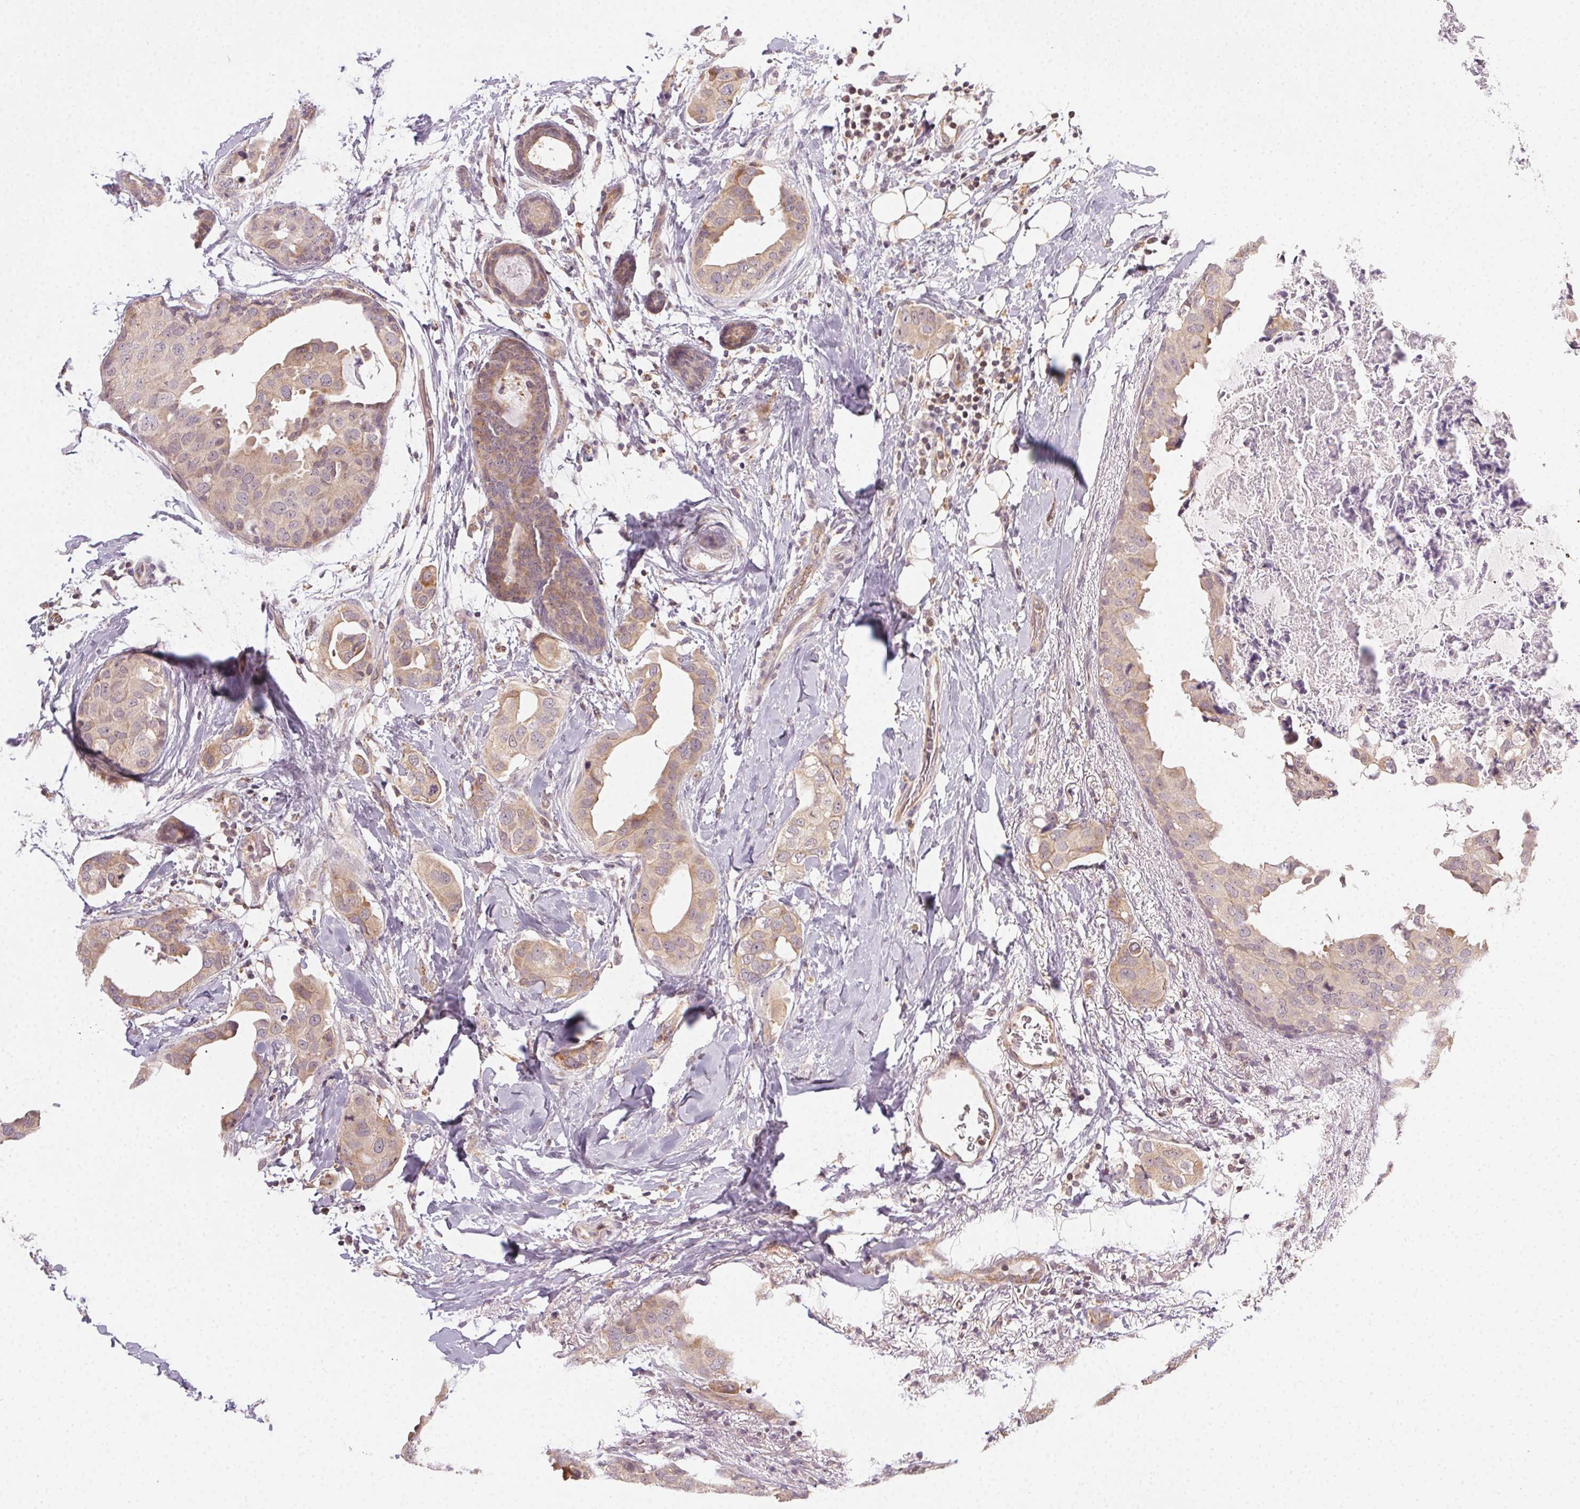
{"staining": {"intensity": "weak", "quantity": ">75%", "location": "cytoplasmic/membranous"}, "tissue": "breast cancer", "cell_type": "Tumor cells", "image_type": "cancer", "snomed": [{"axis": "morphology", "description": "Normal tissue, NOS"}, {"axis": "morphology", "description": "Duct carcinoma"}, {"axis": "topography", "description": "Breast"}], "caption": "The micrograph exhibits staining of breast intraductal carcinoma, revealing weak cytoplasmic/membranous protein positivity (brown color) within tumor cells.", "gene": "NCOA4", "patient": {"sex": "female", "age": 40}}